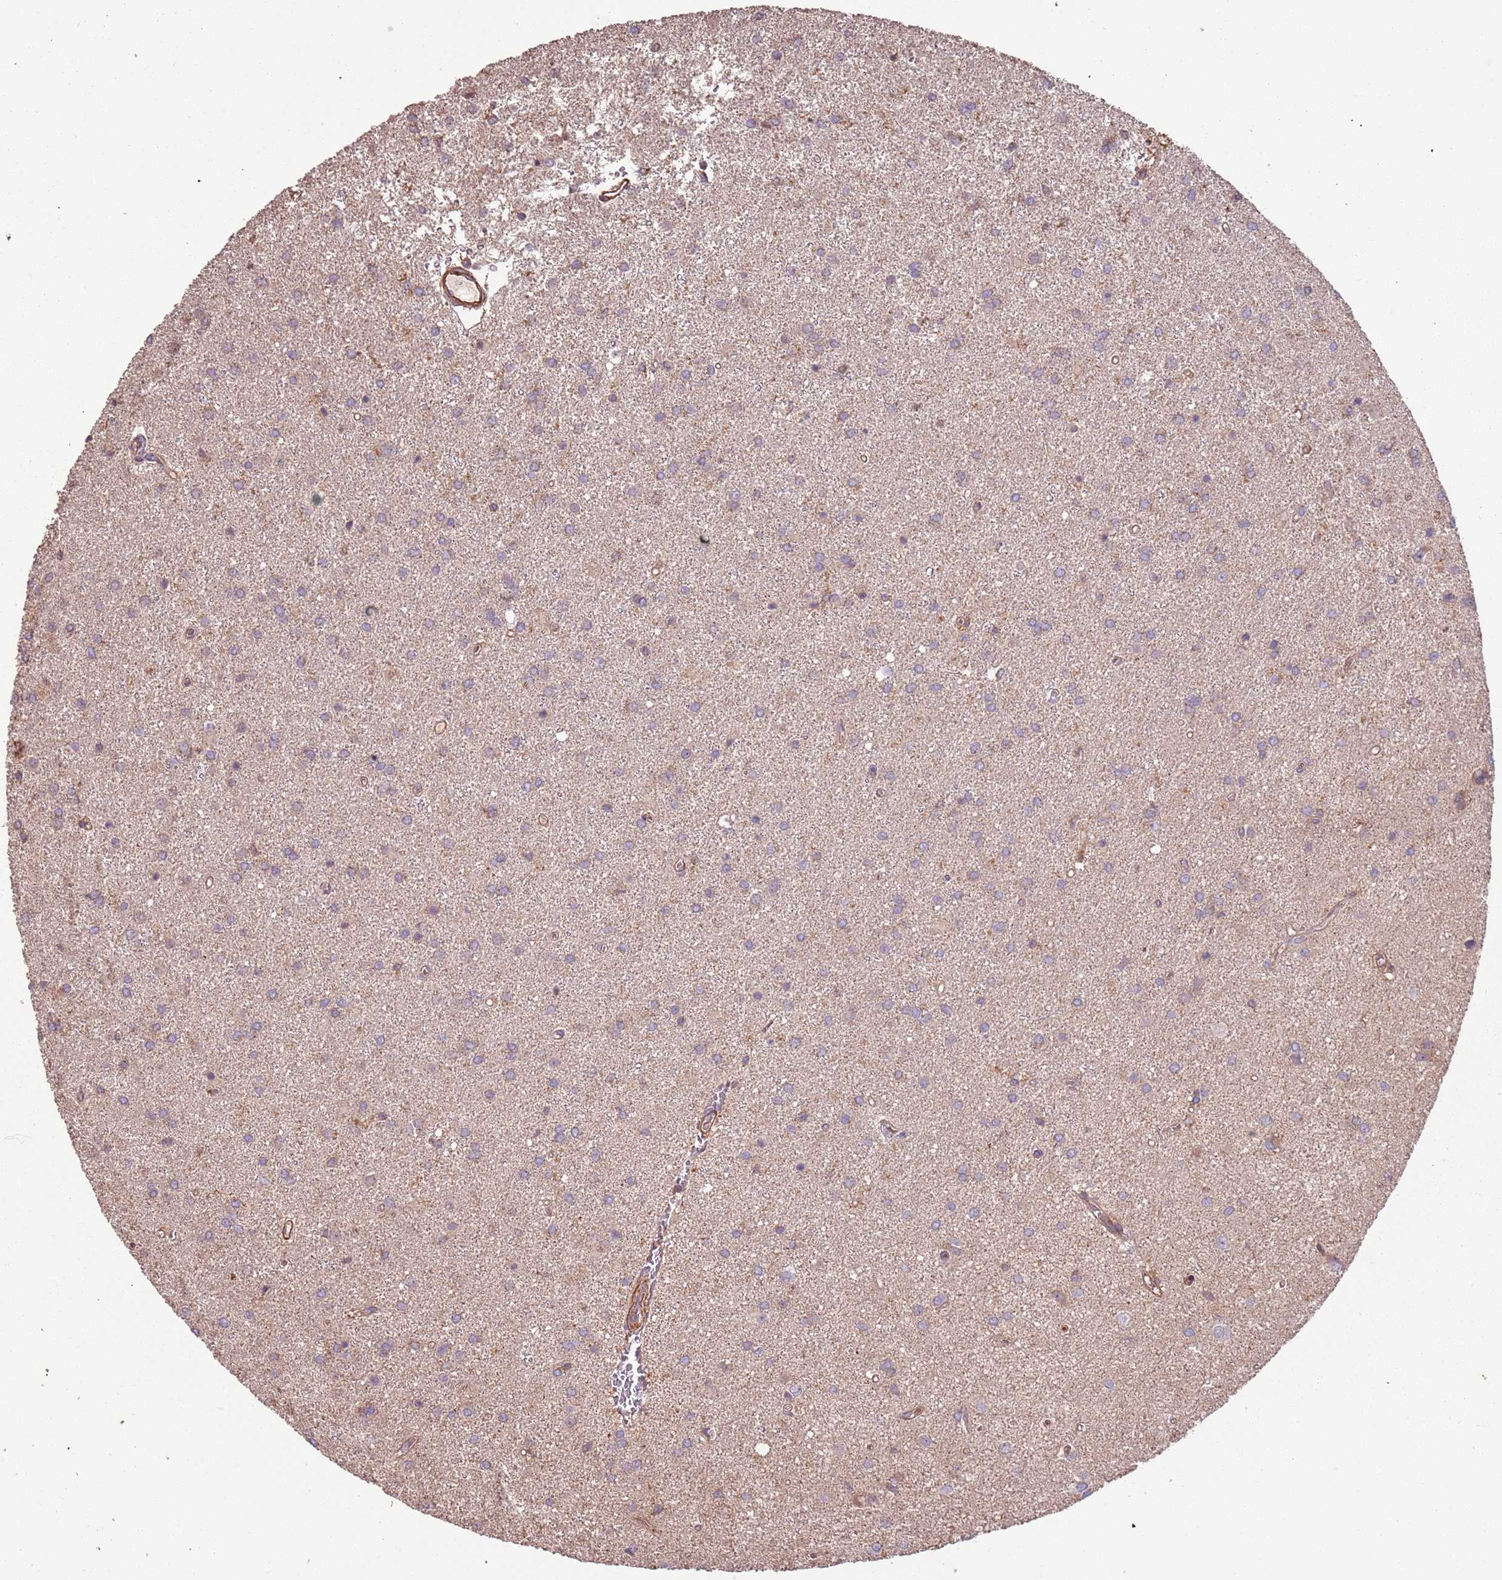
{"staining": {"intensity": "weak", "quantity": "25%-75%", "location": "cytoplasmic/membranous"}, "tissue": "glioma", "cell_type": "Tumor cells", "image_type": "cancer", "snomed": [{"axis": "morphology", "description": "Glioma, malignant, High grade"}, {"axis": "topography", "description": "Brain"}], "caption": "Immunohistochemistry of human high-grade glioma (malignant) shows low levels of weak cytoplasmic/membranous expression in about 25%-75% of tumor cells. (Stains: DAB (3,3'-diaminobenzidine) in brown, nuclei in blue, Microscopy: brightfield microscopy at high magnification).", "gene": "FECH", "patient": {"sex": "female", "age": 50}}